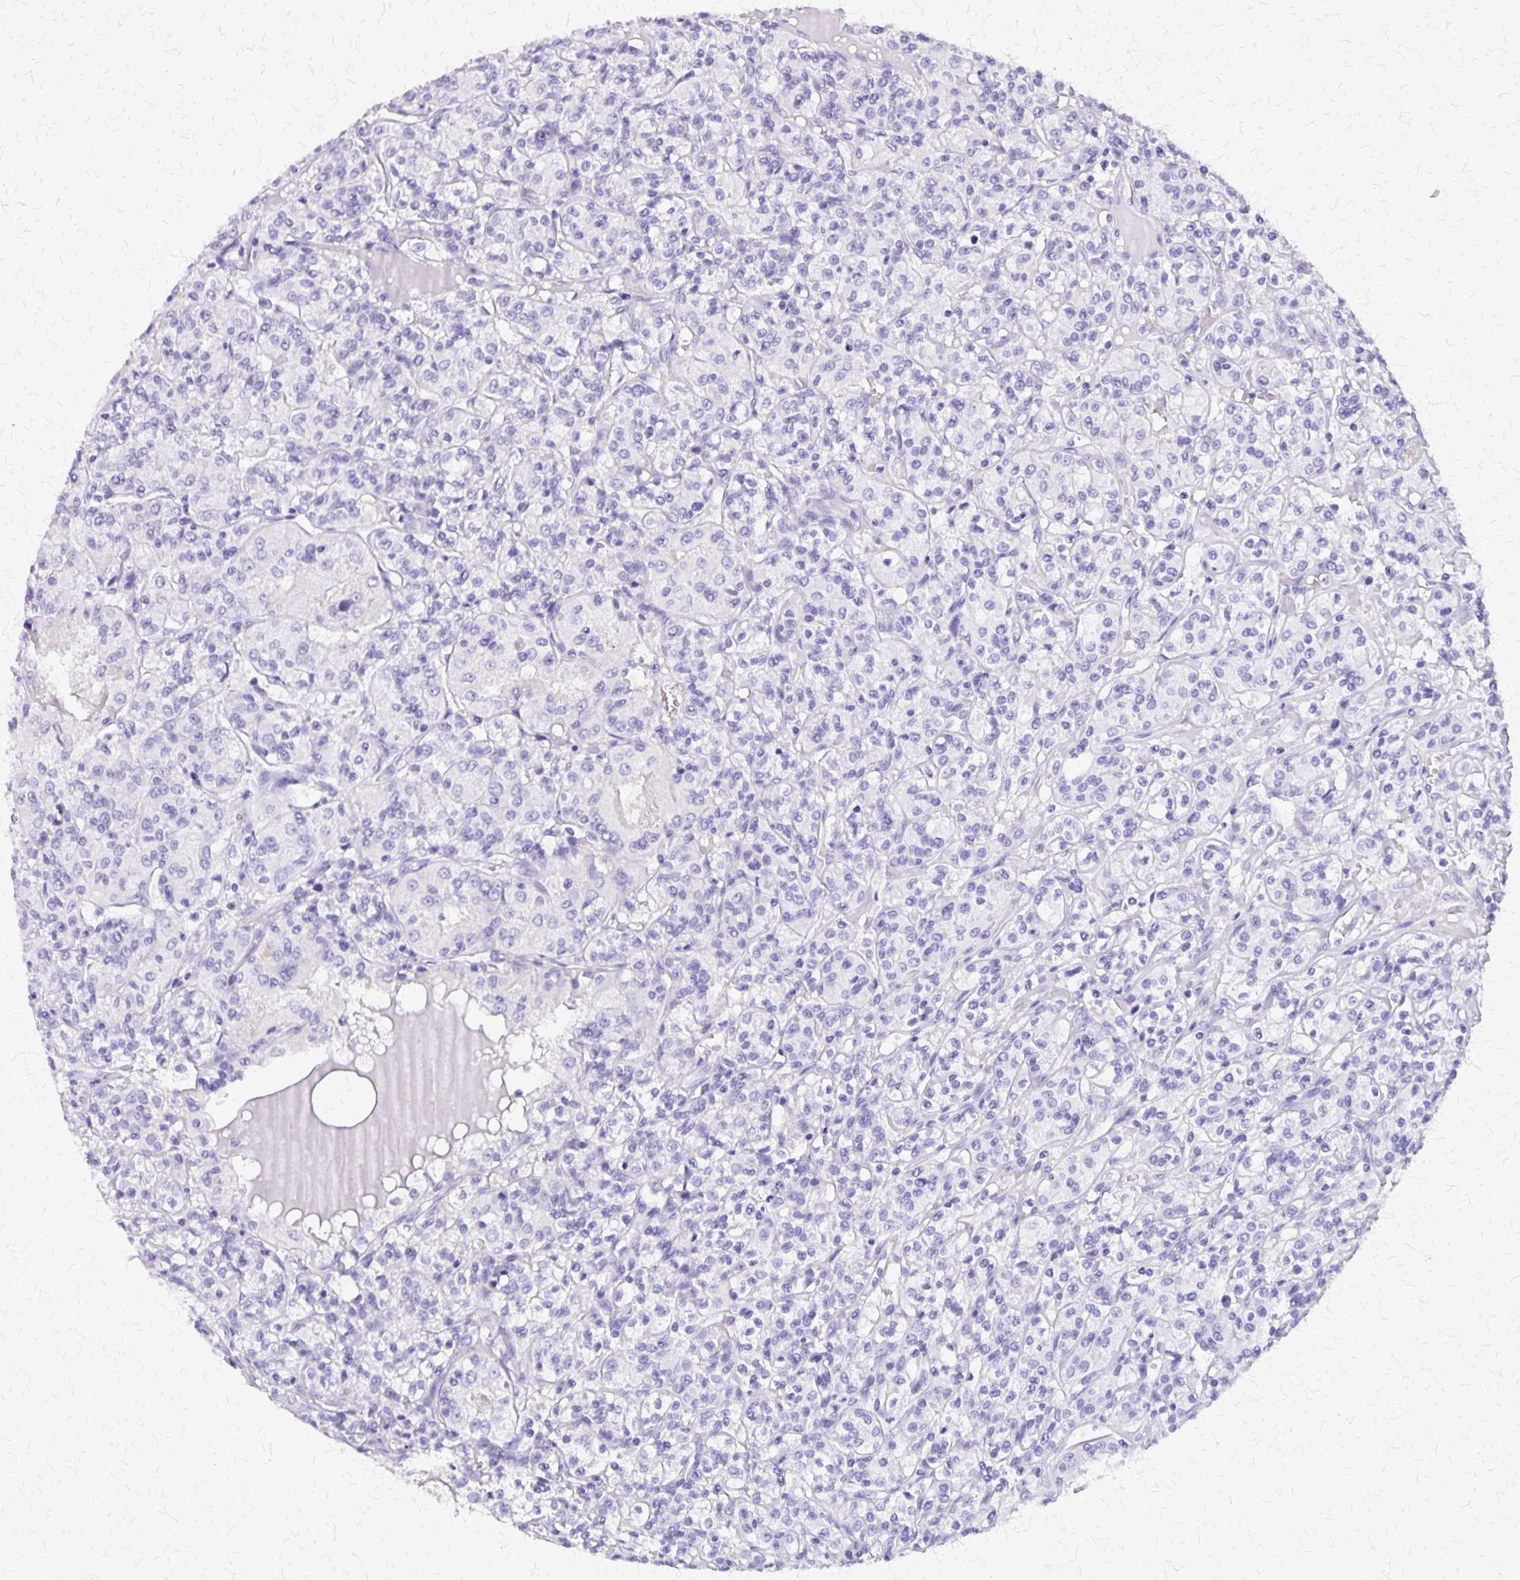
{"staining": {"intensity": "negative", "quantity": "none", "location": "none"}, "tissue": "renal cancer", "cell_type": "Tumor cells", "image_type": "cancer", "snomed": [{"axis": "morphology", "description": "Adenocarcinoma, NOS"}, {"axis": "topography", "description": "Kidney"}], "caption": "This is an immunohistochemistry (IHC) image of renal cancer (adenocarcinoma). There is no positivity in tumor cells.", "gene": "SLC13A2", "patient": {"sex": "male", "age": 36}}